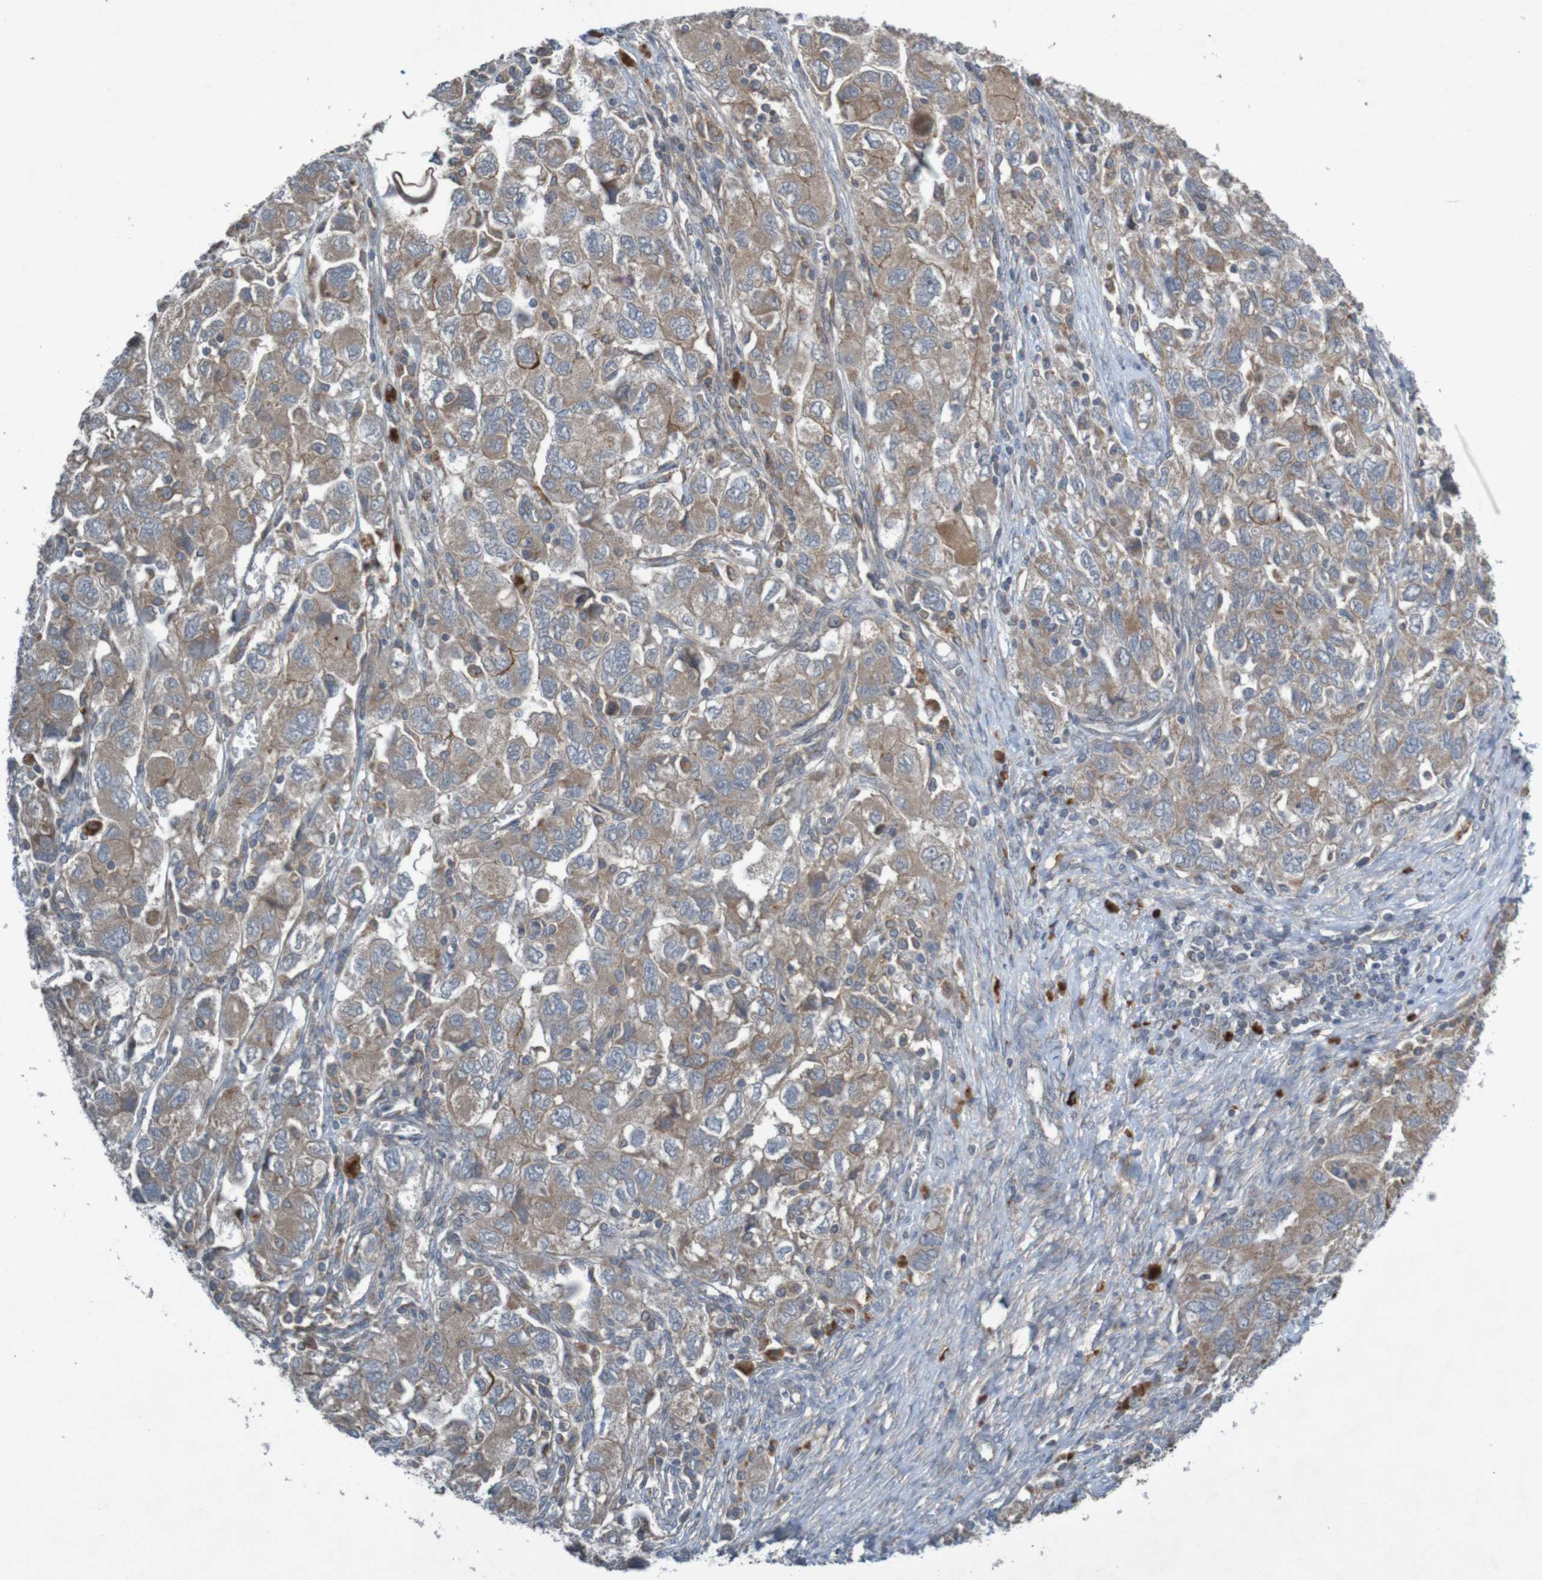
{"staining": {"intensity": "moderate", "quantity": ">75%", "location": "cytoplasmic/membranous"}, "tissue": "ovarian cancer", "cell_type": "Tumor cells", "image_type": "cancer", "snomed": [{"axis": "morphology", "description": "Carcinoma, NOS"}, {"axis": "morphology", "description": "Cystadenocarcinoma, serous, NOS"}, {"axis": "topography", "description": "Ovary"}], "caption": "The micrograph demonstrates immunohistochemical staining of ovarian cancer. There is moderate cytoplasmic/membranous positivity is present in about >75% of tumor cells. The staining is performed using DAB brown chromogen to label protein expression. The nuclei are counter-stained blue using hematoxylin.", "gene": "B3GAT2", "patient": {"sex": "female", "age": 69}}